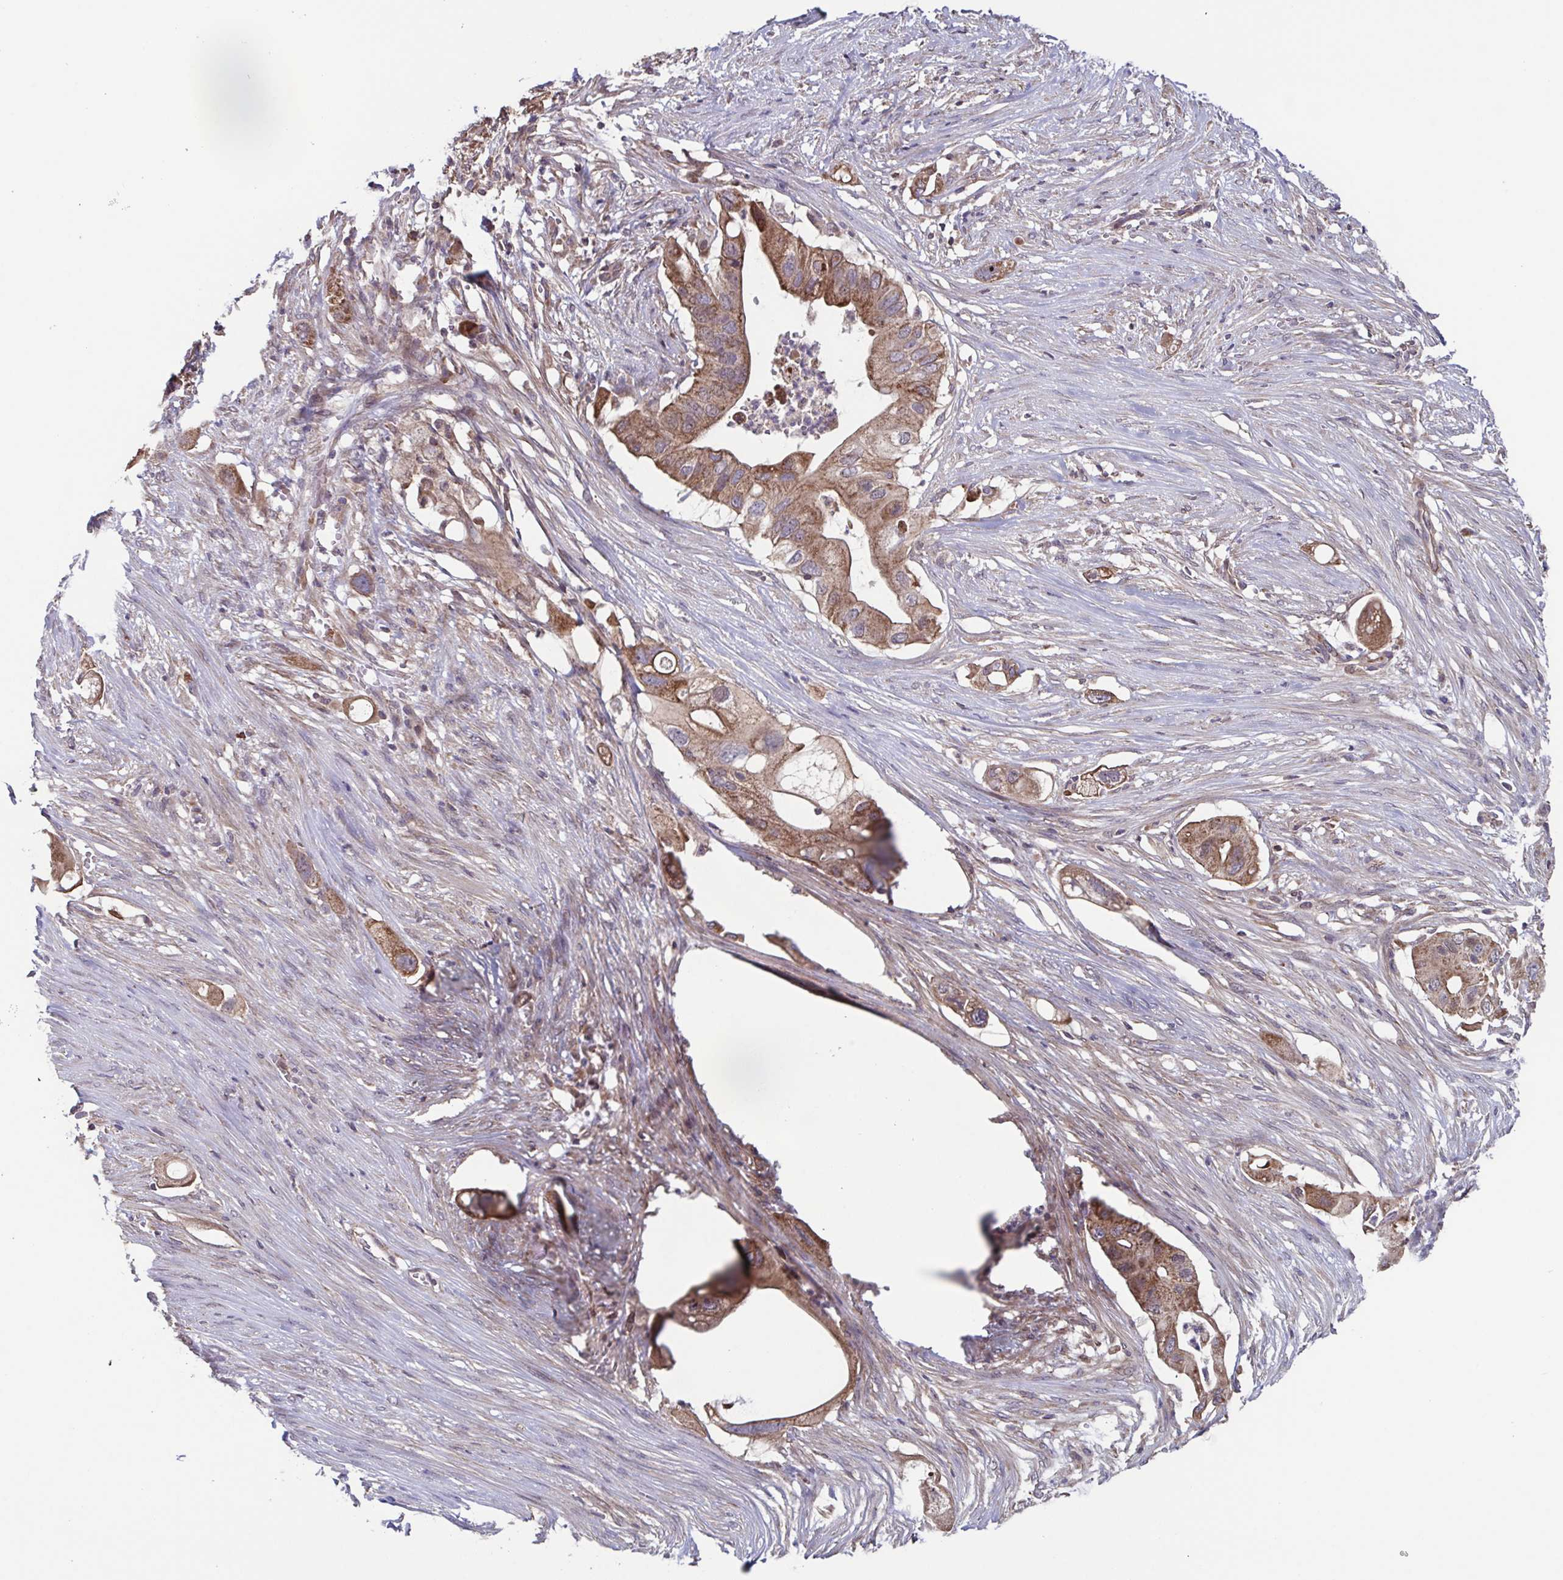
{"staining": {"intensity": "moderate", "quantity": ">75%", "location": "cytoplasmic/membranous"}, "tissue": "pancreatic cancer", "cell_type": "Tumor cells", "image_type": "cancer", "snomed": [{"axis": "morphology", "description": "Adenocarcinoma, NOS"}, {"axis": "topography", "description": "Pancreas"}], "caption": "DAB (3,3'-diaminobenzidine) immunohistochemical staining of human pancreatic cancer (adenocarcinoma) reveals moderate cytoplasmic/membranous protein staining in about >75% of tumor cells.", "gene": "TTC19", "patient": {"sex": "female", "age": 72}}